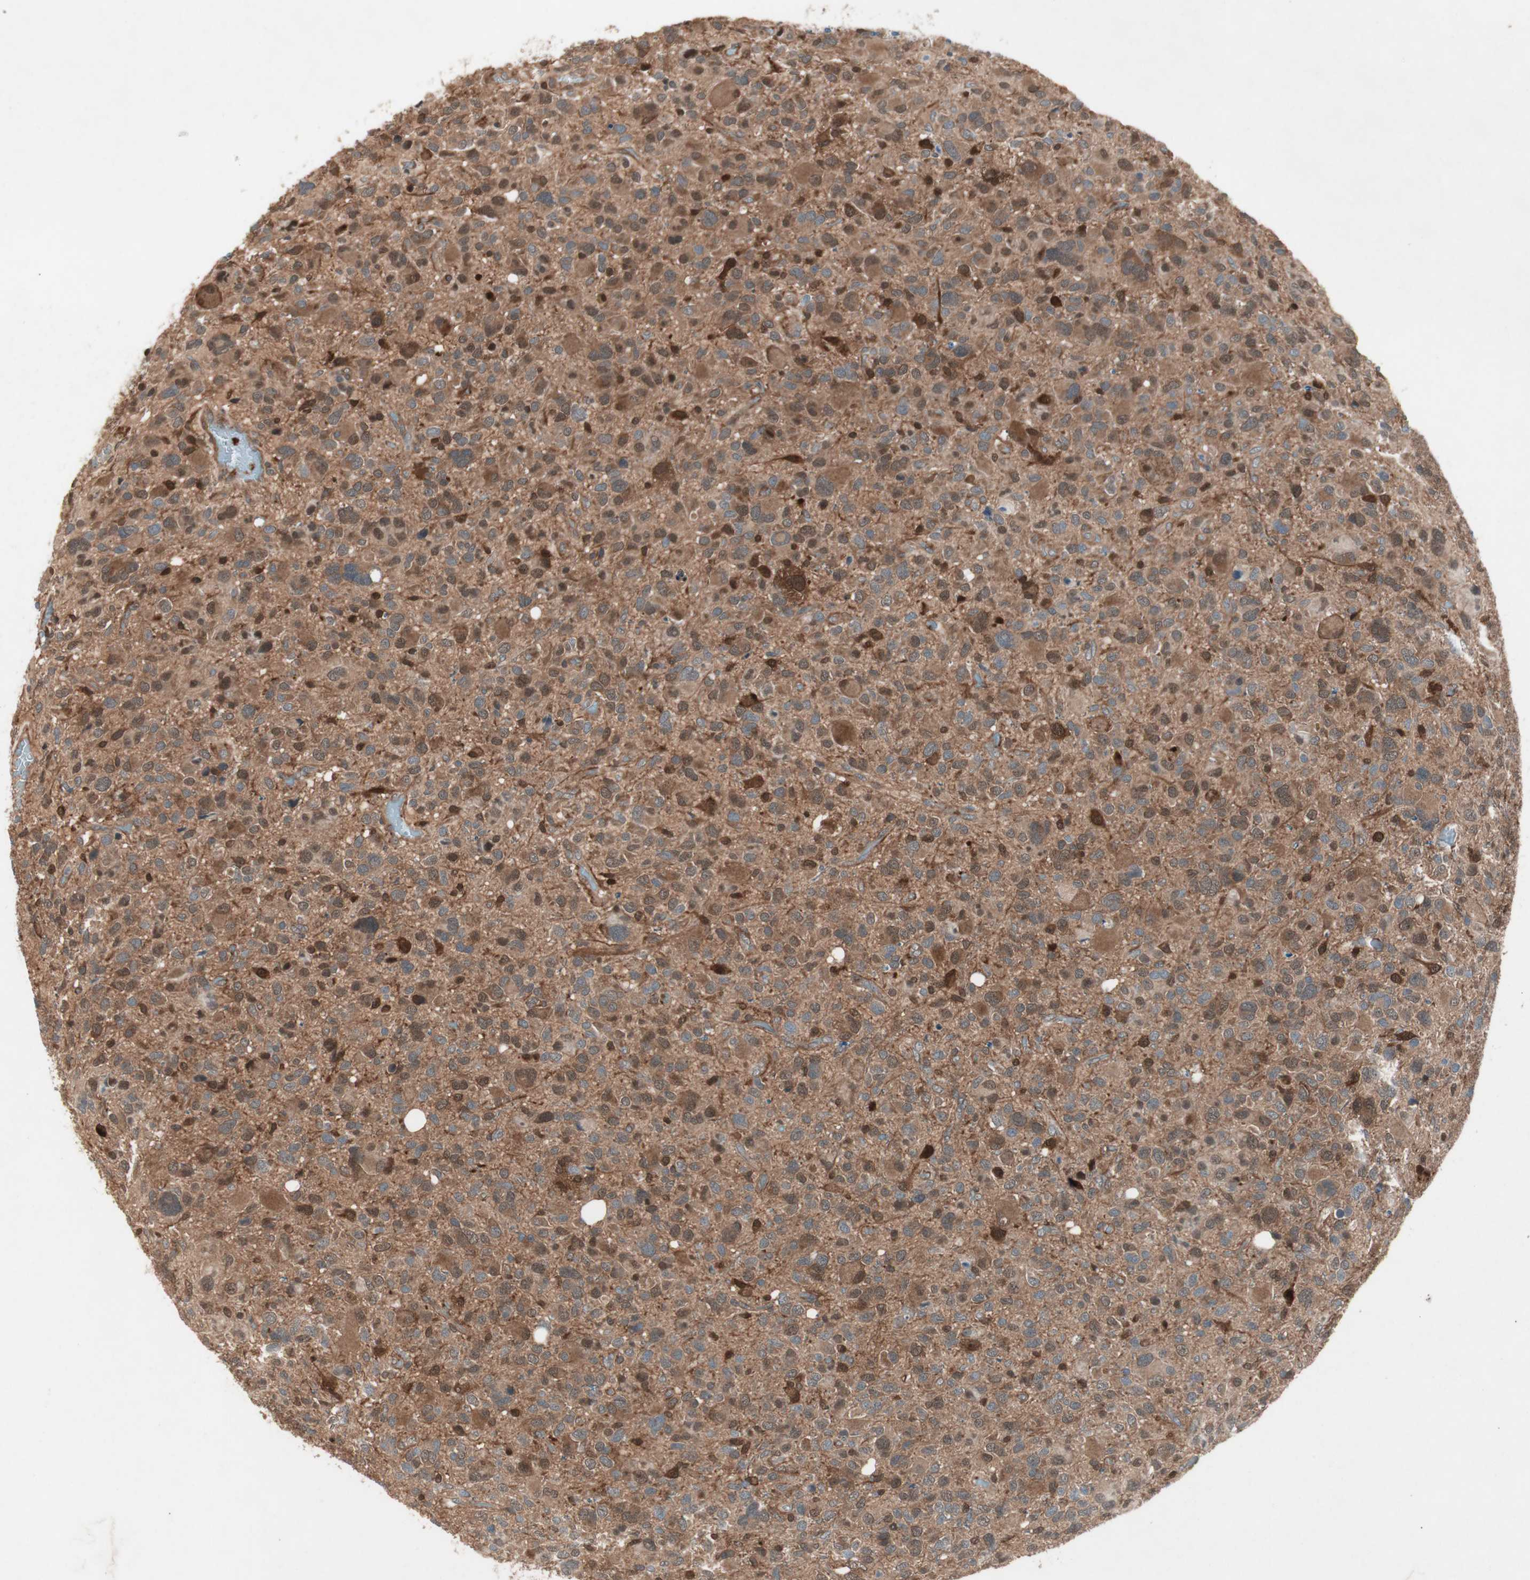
{"staining": {"intensity": "moderate", "quantity": ">75%", "location": "cytoplasmic/membranous"}, "tissue": "glioma", "cell_type": "Tumor cells", "image_type": "cancer", "snomed": [{"axis": "morphology", "description": "Glioma, malignant, High grade"}, {"axis": "topography", "description": "Brain"}], "caption": "DAB (3,3'-diaminobenzidine) immunohistochemical staining of human glioma displays moderate cytoplasmic/membranous protein positivity in approximately >75% of tumor cells.", "gene": "SDSL", "patient": {"sex": "male", "age": 48}}